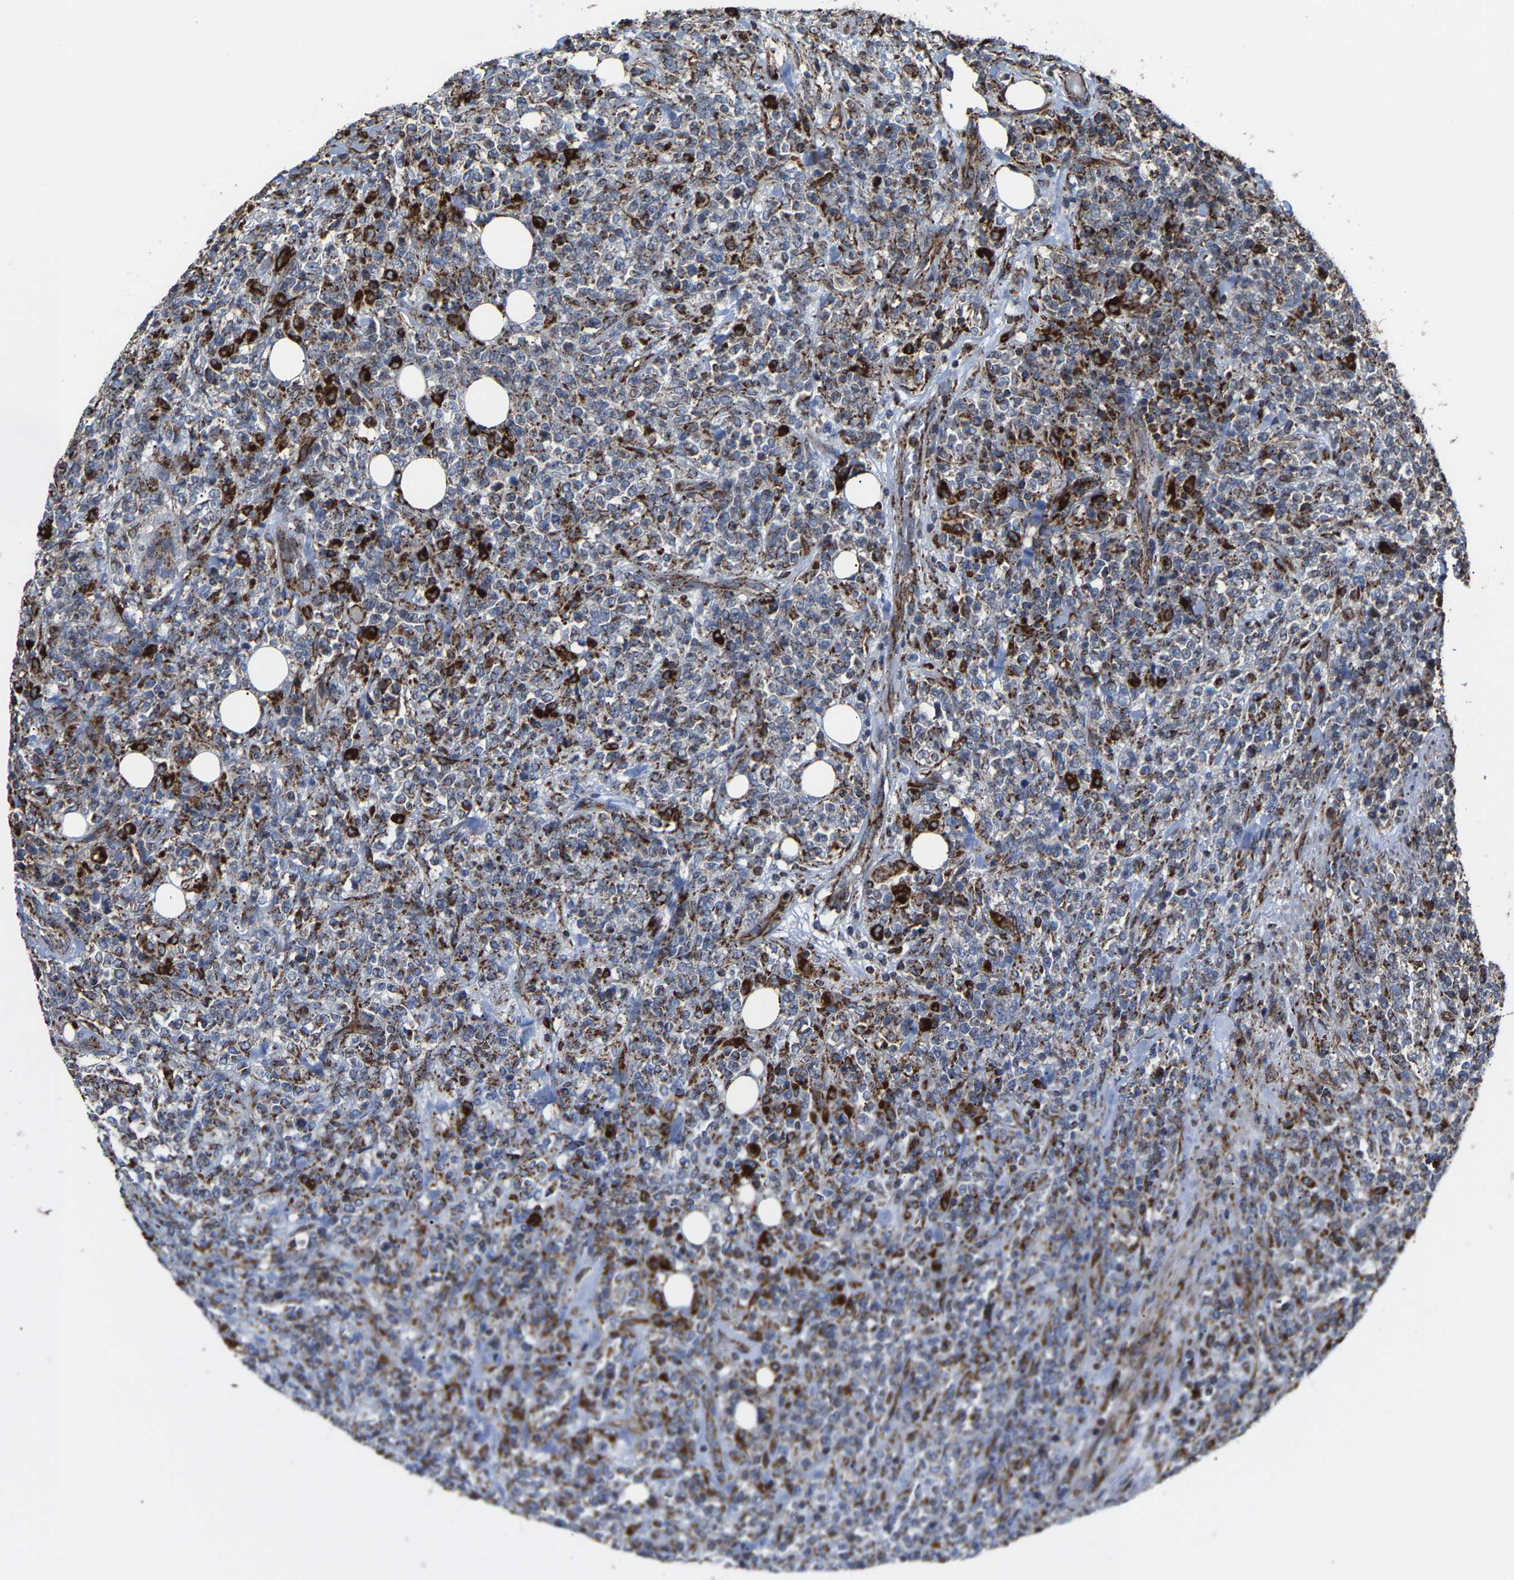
{"staining": {"intensity": "moderate", "quantity": "<25%", "location": "cytoplasmic/membranous"}, "tissue": "lymphoma", "cell_type": "Tumor cells", "image_type": "cancer", "snomed": [{"axis": "morphology", "description": "Malignant lymphoma, non-Hodgkin's type, High grade"}, {"axis": "topography", "description": "Soft tissue"}], "caption": "A brown stain highlights moderate cytoplasmic/membranous positivity of a protein in high-grade malignant lymphoma, non-Hodgkin's type tumor cells.", "gene": "NDUFV3", "patient": {"sex": "male", "age": 18}}